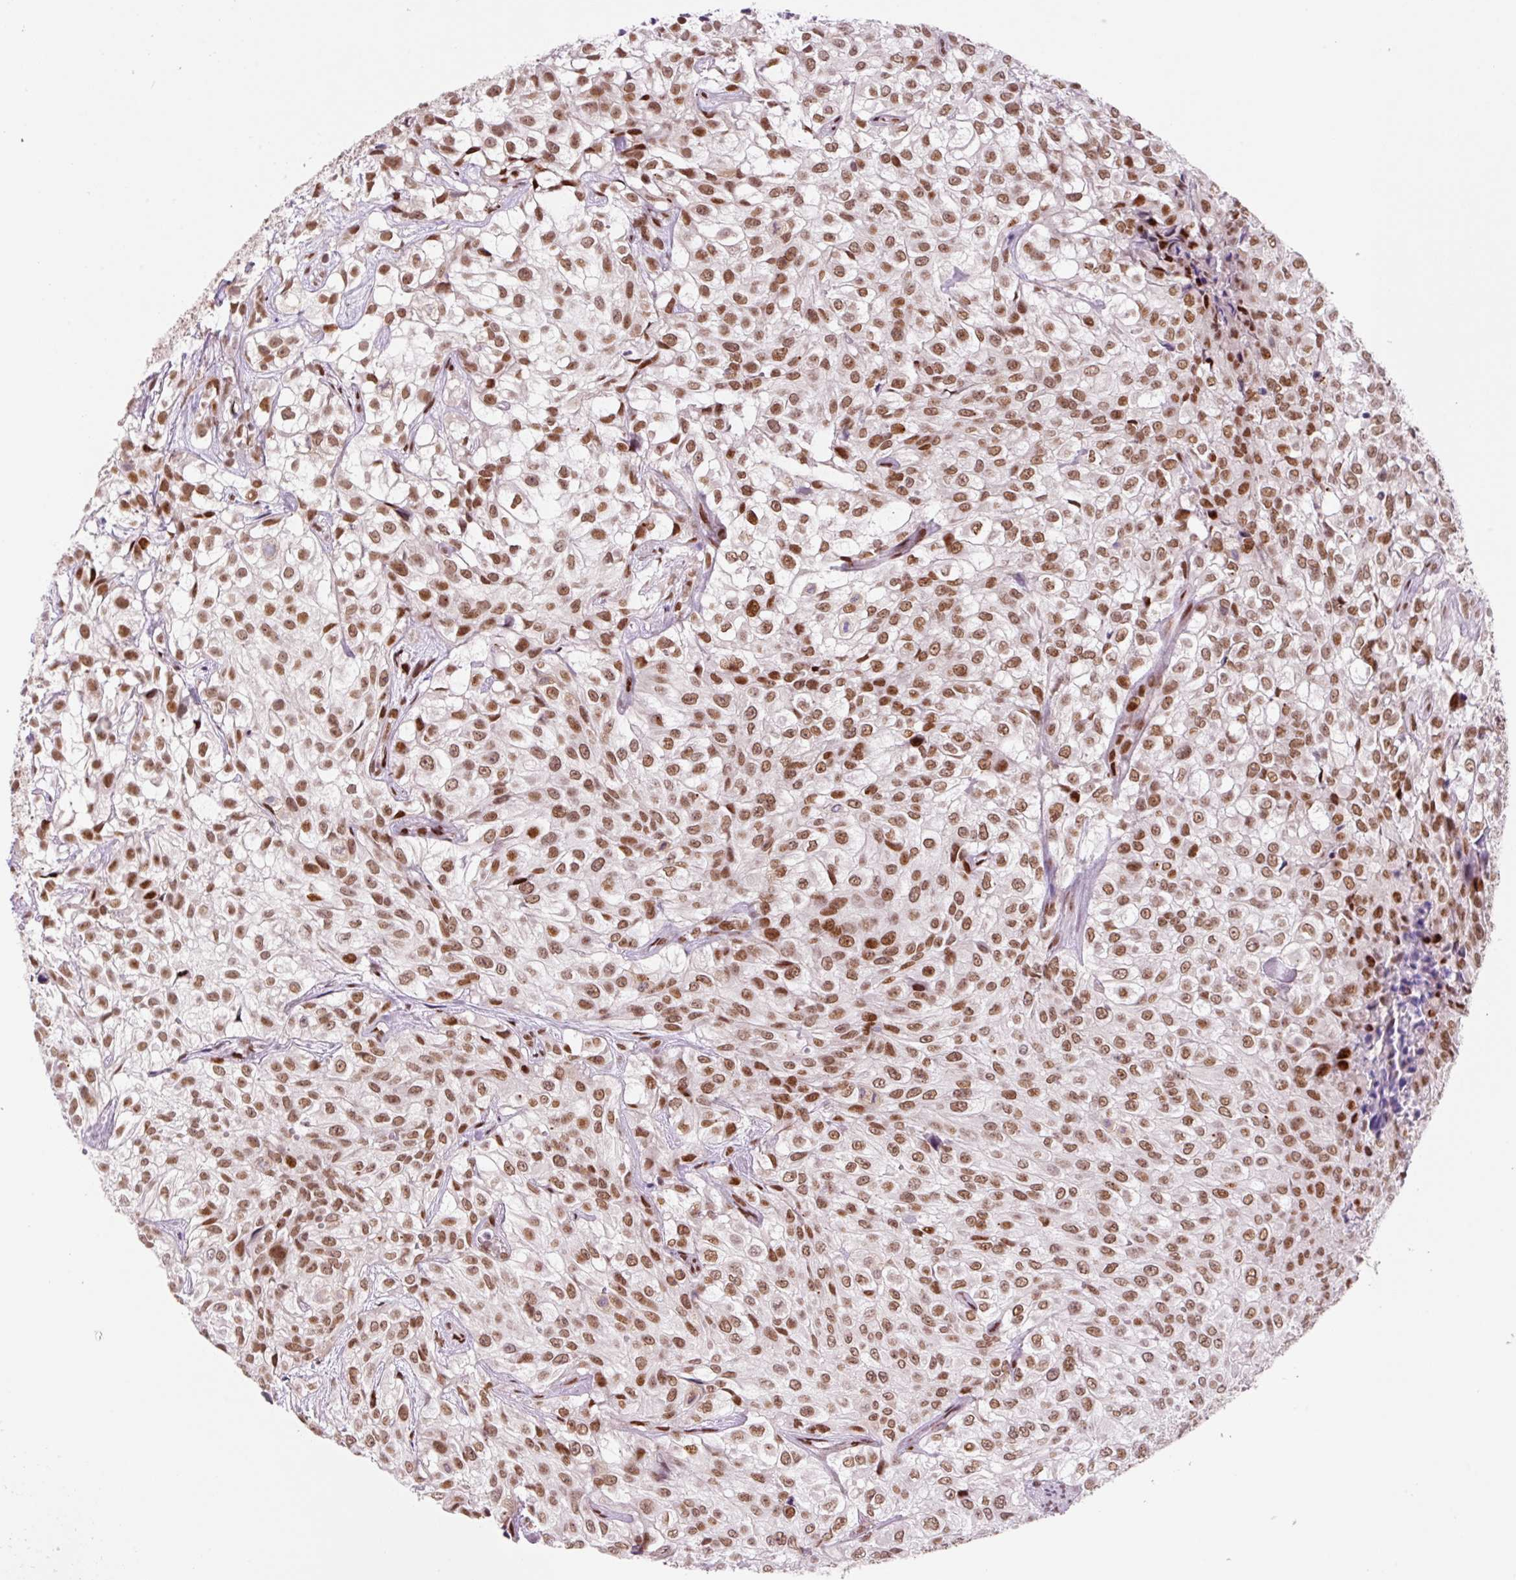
{"staining": {"intensity": "moderate", "quantity": ">75%", "location": "nuclear"}, "tissue": "urothelial cancer", "cell_type": "Tumor cells", "image_type": "cancer", "snomed": [{"axis": "morphology", "description": "Urothelial carcinoma, High grade"}, {"axis": "topography", "description": "Urinary bladder"}], "caption": "Protein staining of urothelial carcinoma (high-grade) tissue displays moderate nuclear staining in approximately >75% of tumor cells. The protein of interest is shown in brown color, while the nuclei are stained blue.", "gene": "CCNL2", "patient": {"sex": "male", "age": 56}}